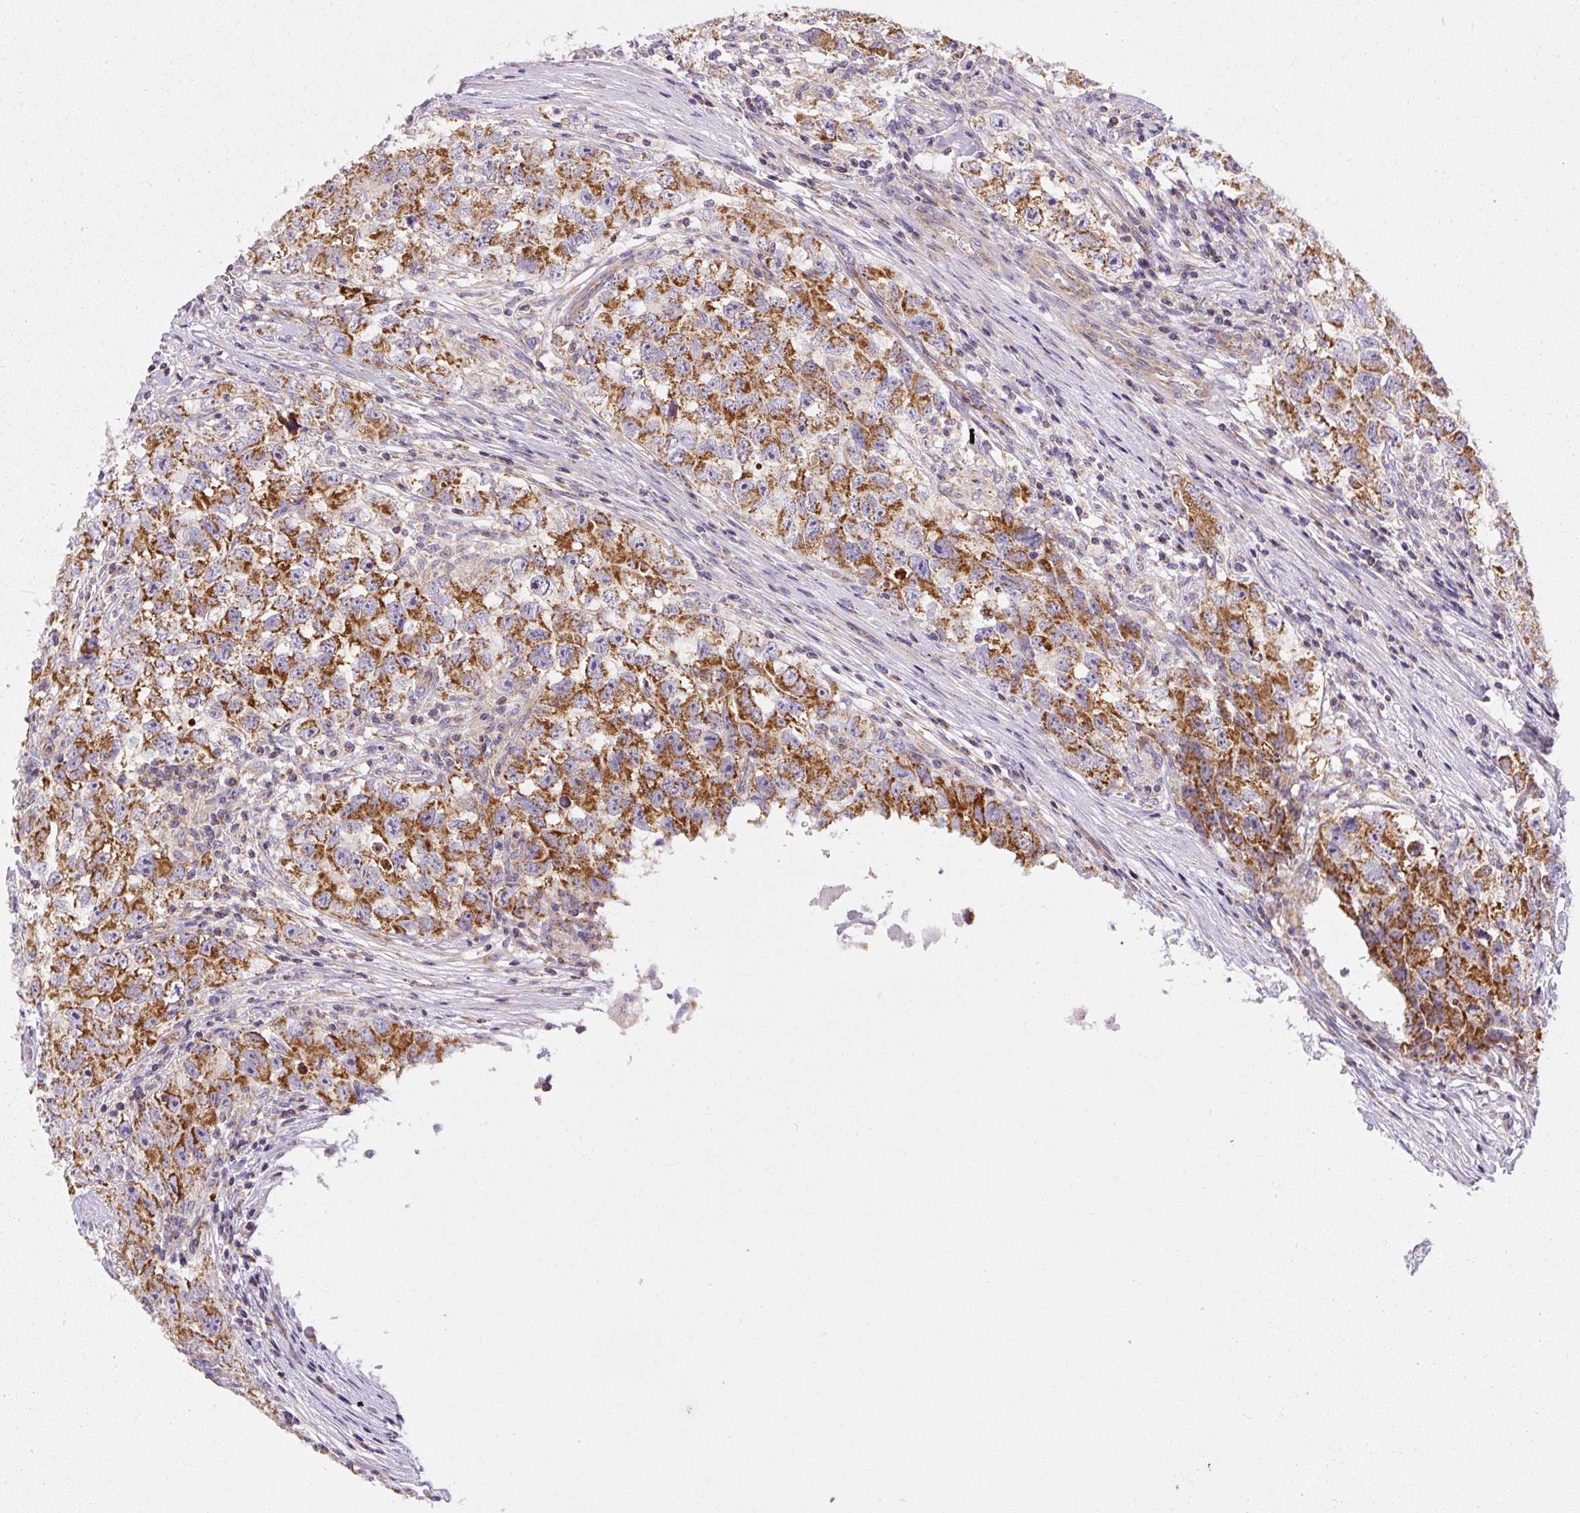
{"staining": {"intensity": "strong", "quantity": ">75%", "location": "cytoplasmic/membranous"}, "tissue": "testis cancer", "cell_type": "Tumor cells", "image_type": "cancer", "snomed": [{"axis": "morphology", "description": "Seminoma, NOS"}, {"axis": "morphology", "description": "Carcinoma, Embryonal, NOS"}, {"axis": "topography", "description": "Testis"}], "caption": "IHC photomicrograph of neoplastic tissue: human embryonal carcinoma (testis) stained using immunohistochemistry displays high levels of strong protein expression localized specifically in the cytoplasmic/membranous of tumor cells, appearing as a cytoplasmic/membranous brown color.", "gene": "NDUFAF2", "patient": {"sex": "male", "age": 43}}